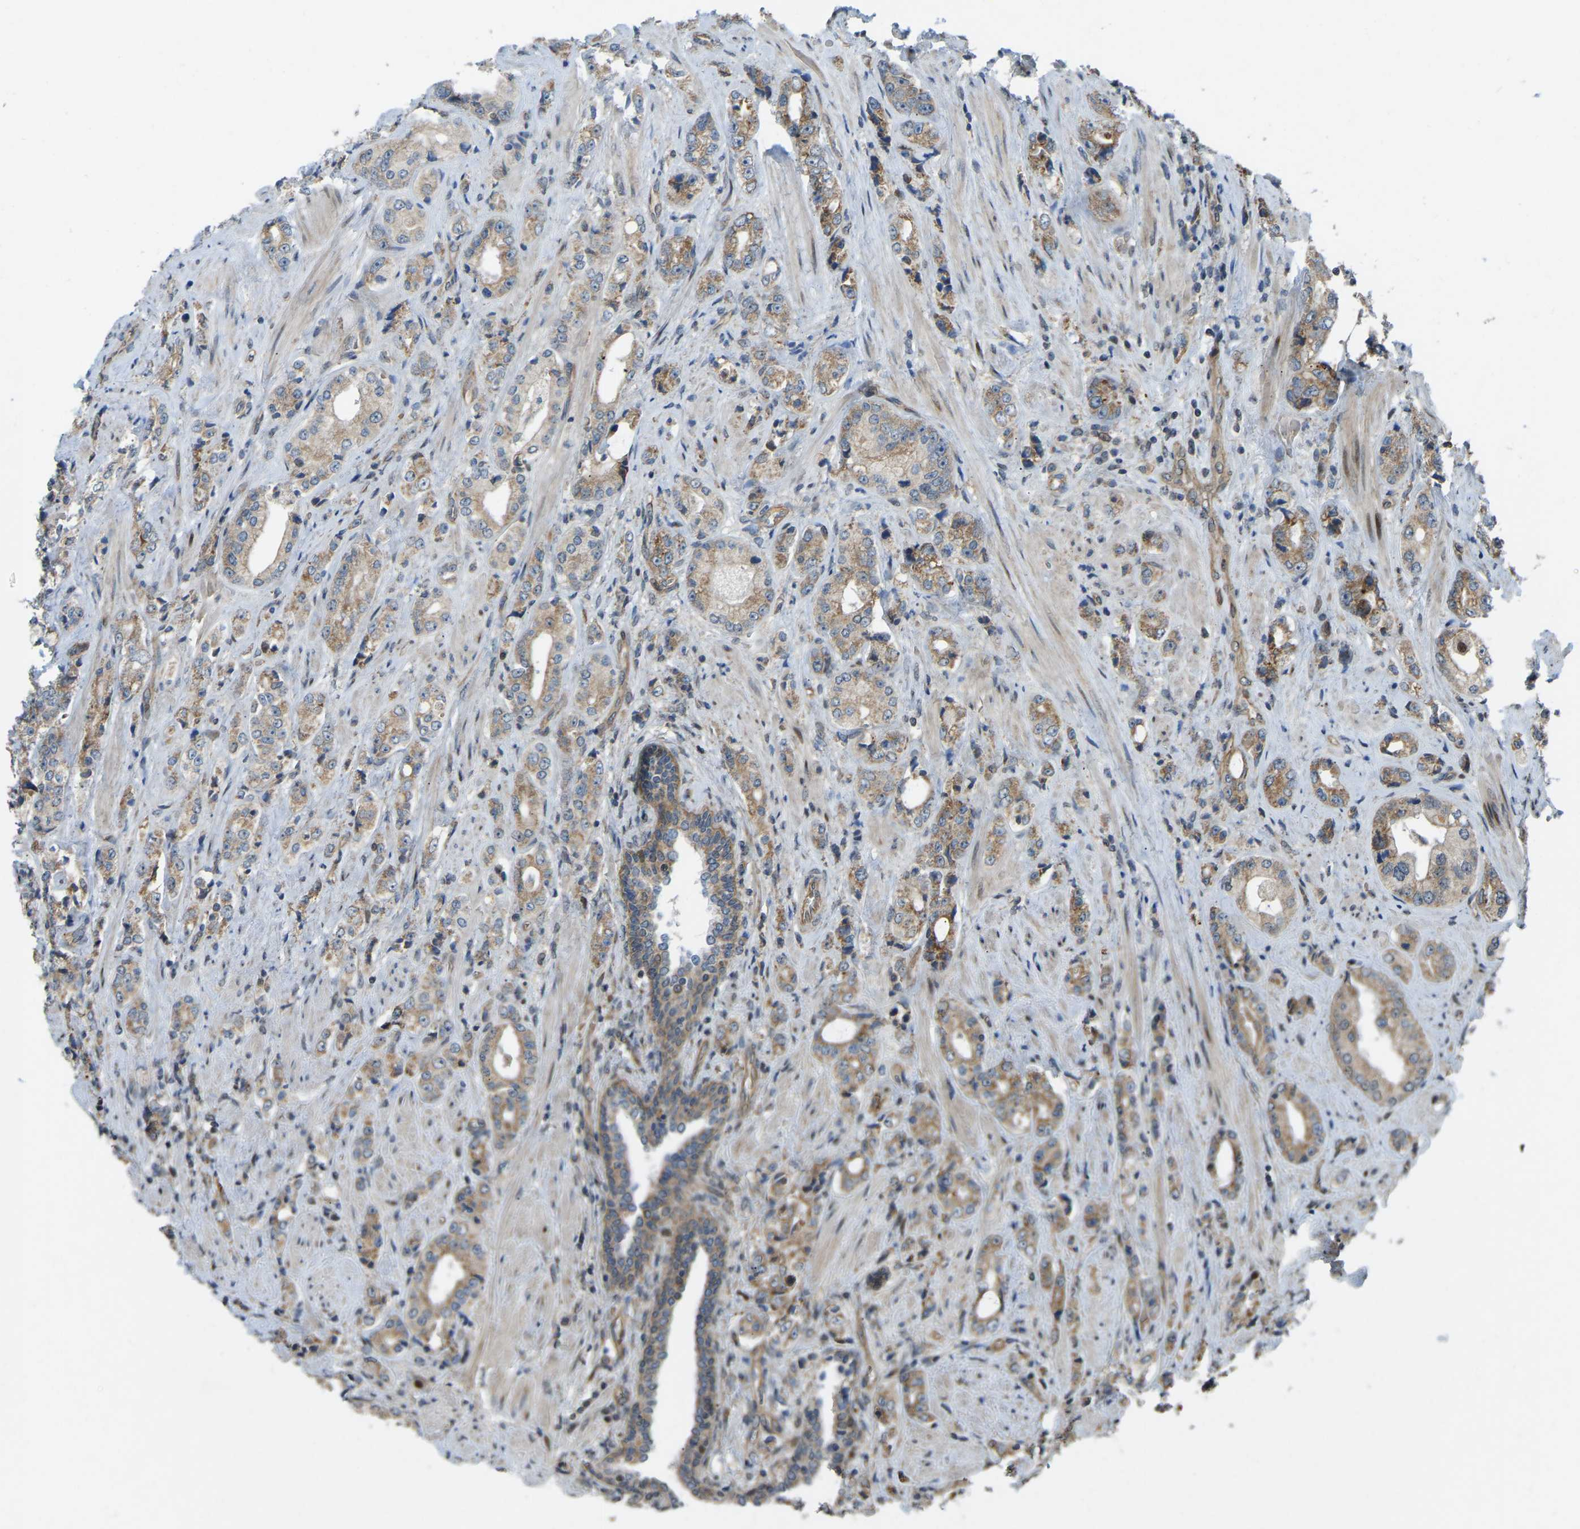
{"staining": {"intensity": "moderate", "quantity": ">75%", "location": "cytoplasmic/membranous"}, "tissue": "prostate cancer", "cell_type": "Tumor cells", "image_type": "cancer", "snomed": [{"axis": "morphology", "description": "Adenocarcinoma, High grade"}, {"axis": "topography", "description": "Prostate"}], "caption": "The image exhibits staining of prostate cancer, revealing moderate cytoplasmic/membranous protein positivity (brown color) within tumor cells.", "gene": "C21orf91", "patient": {"sex": "male", "age": 61}}